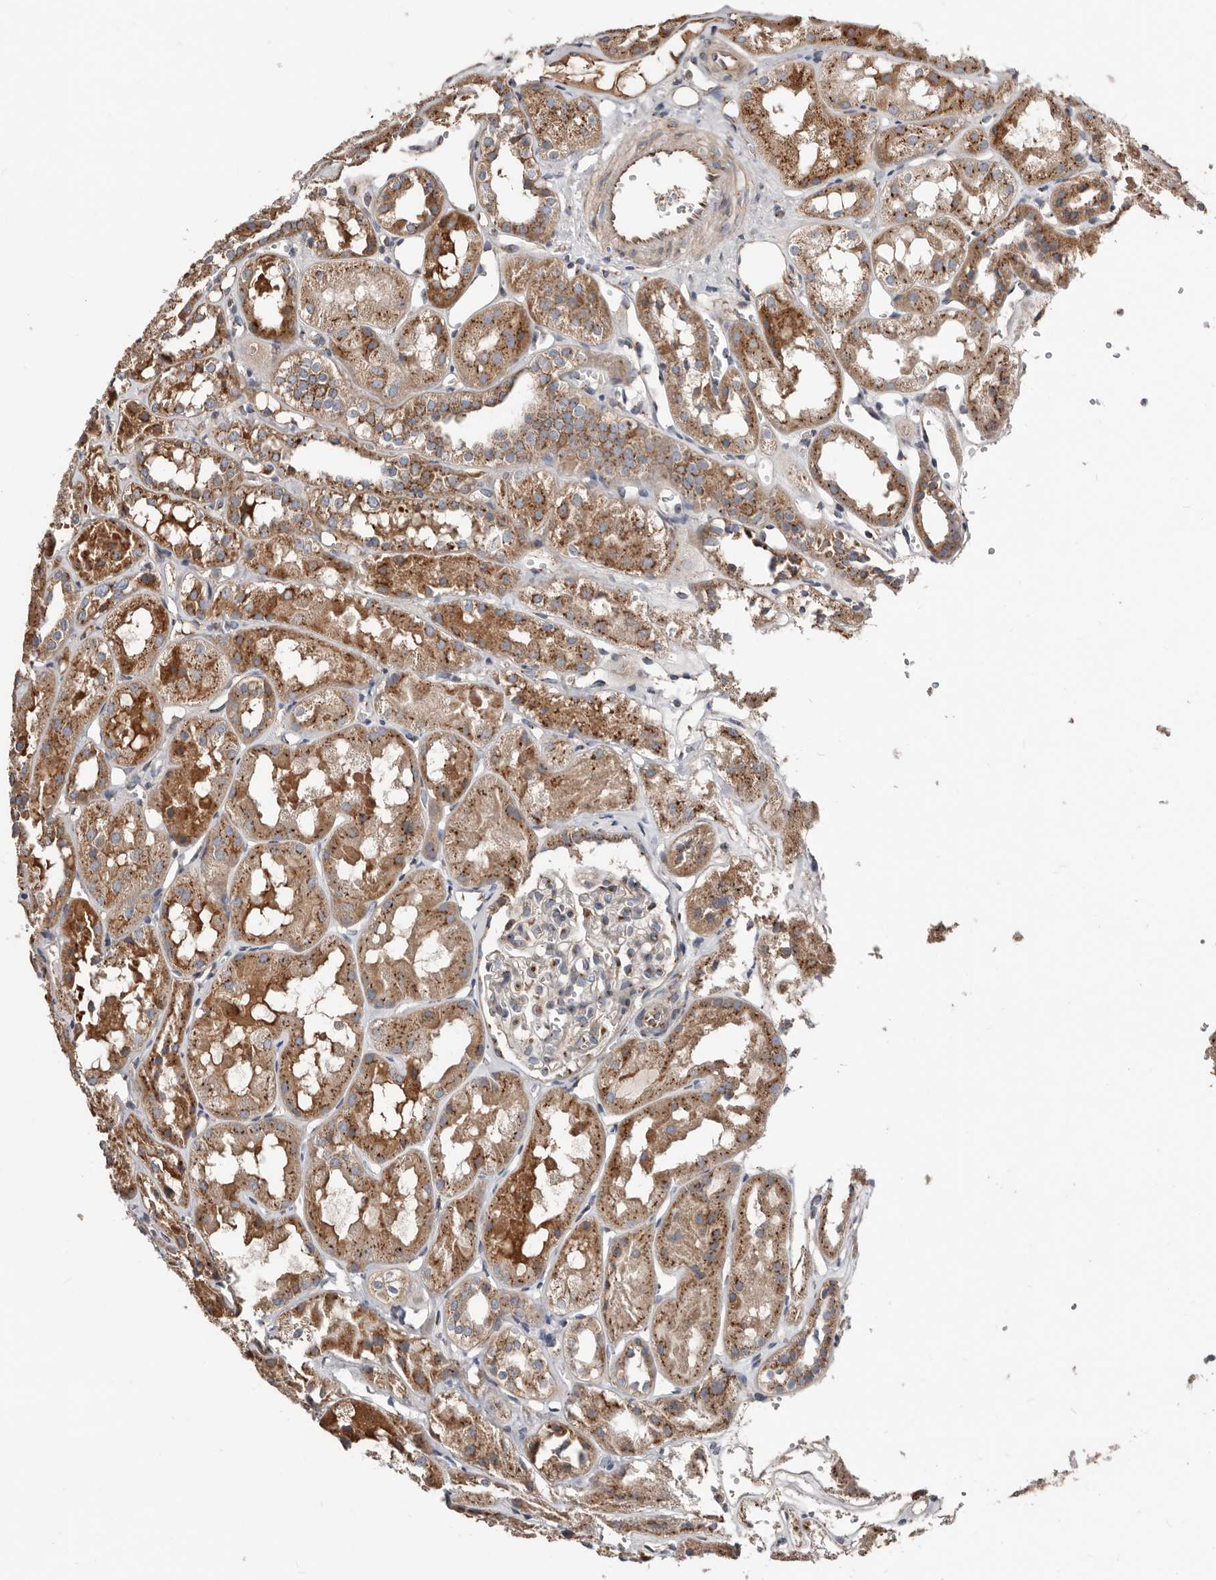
{"staining": {"intensity": "moderate", "quantity": "25%-75%", "location": "cytoplasmic/membranous"}, "tissue": "kidney", "cell_type": "Cells in glomeruli", "image_type": "normal", "snomed": [{"axis": "morphology", "description": "Normal tissue, NOS"}, {"axis": "topography", "description": "Kidney"}], "caption": "A histopathology image showing moderate cytoplasmic/membranous staining in approximately 25%-75% of cells in glomeruli in normal kidney, as visualized by brown immunohistochemical staining.", "gene": "COG1", "patient": {"sex": "male", "age": 16}}